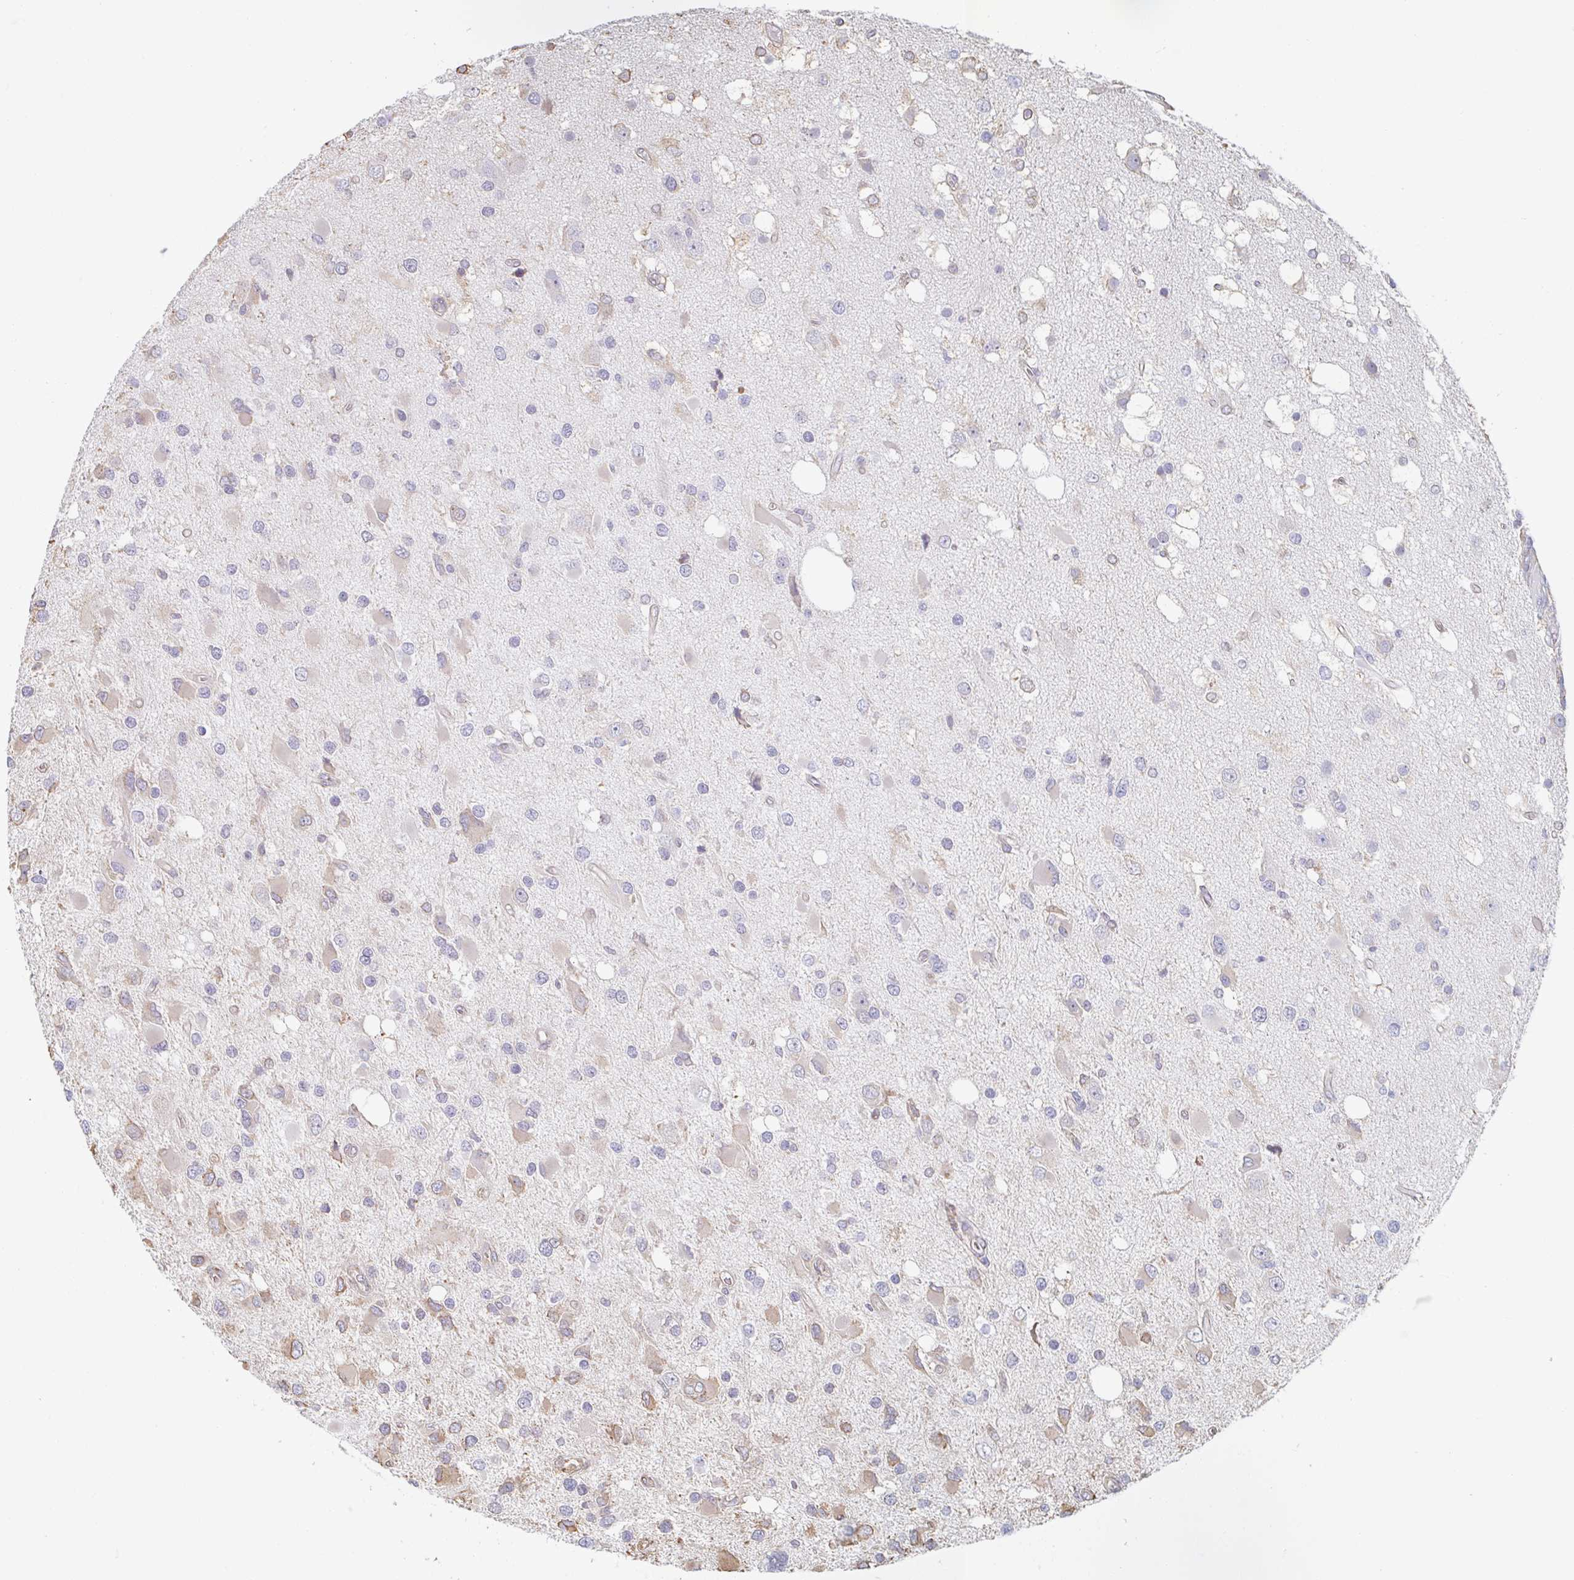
{"staining": {"intensity": "moderate", "quantity": "<25%", "location": "cytoplasmic/membranous"}, "tissue": "glioma", "cell_type": "Tumor cells", "image_type": "cancer", "snomed": [{"axis": "morphology", "description": "Glioma, malignant, High grade"}, {"axis": "topography", "description": "Brain"}], "caption": "Immunohistochemistry (DAB) staining of human malignant high-grade glioma exhibits moderate cytoplasmic/membranous protein expression in approximately <25% of tumor cells. (brown staining indicates protein expression, while blue staining denotes nuclei).", "gene": "RAB5IF", "patient": {"sex": "male", "age": 53}}